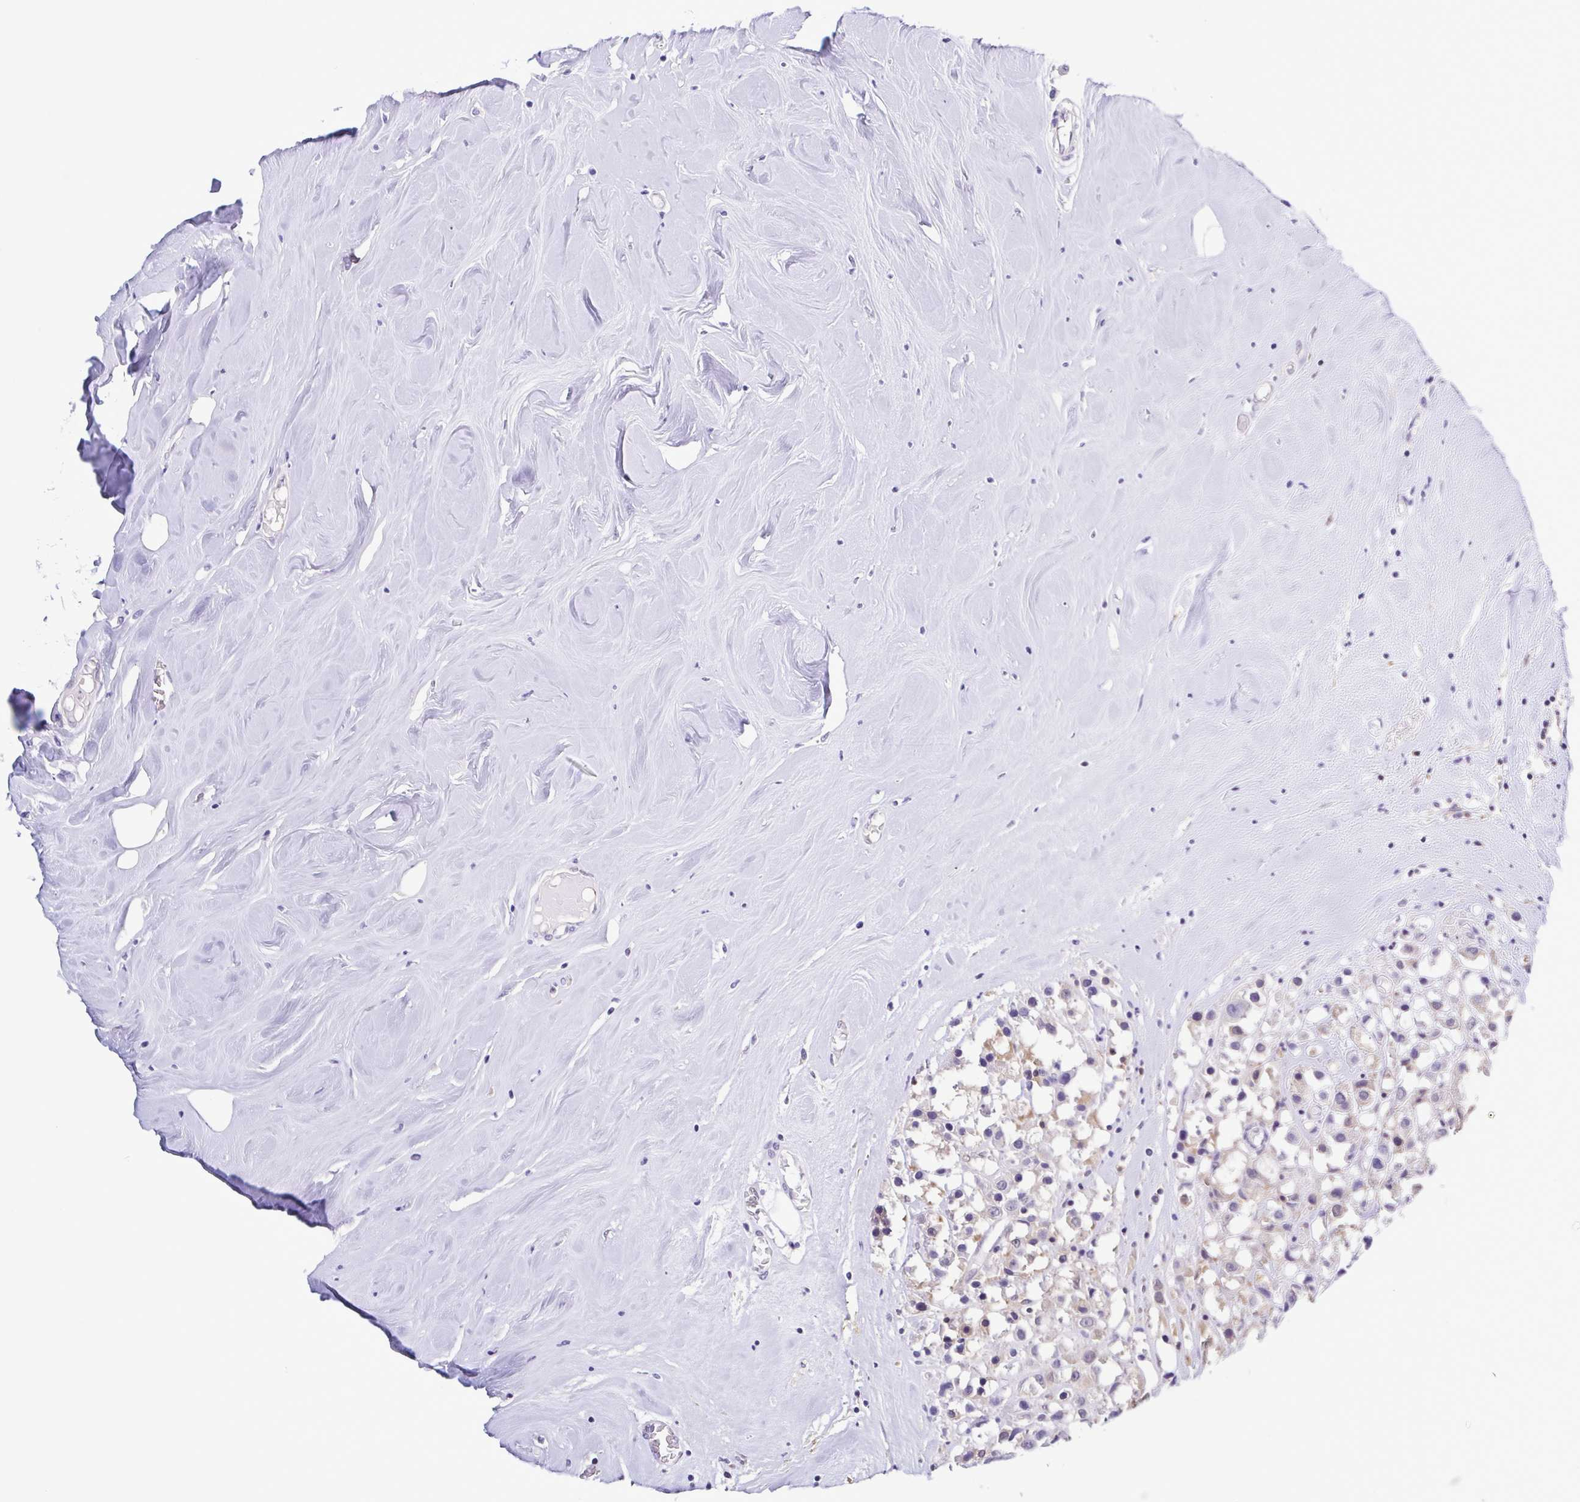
{"staining": {"intensity": "weak", "quantity": "<25%", "location": "cytoplasmic/membranous"}, "tissue": "breast cancer", "cell_type": "Tumor cells", "image_type": "cancer", "snomed": [{"axis": "morphology", "description": "Duct carcinoma"}, {"axis": "topography", "description": "Breast"}], "caption": "Protein analysis of breast cancer (intraductal carcinoma) reveals no significant expression in tumor cells.", "gene": "LDHC", "patient": {"sex": "female", "age": 61}}